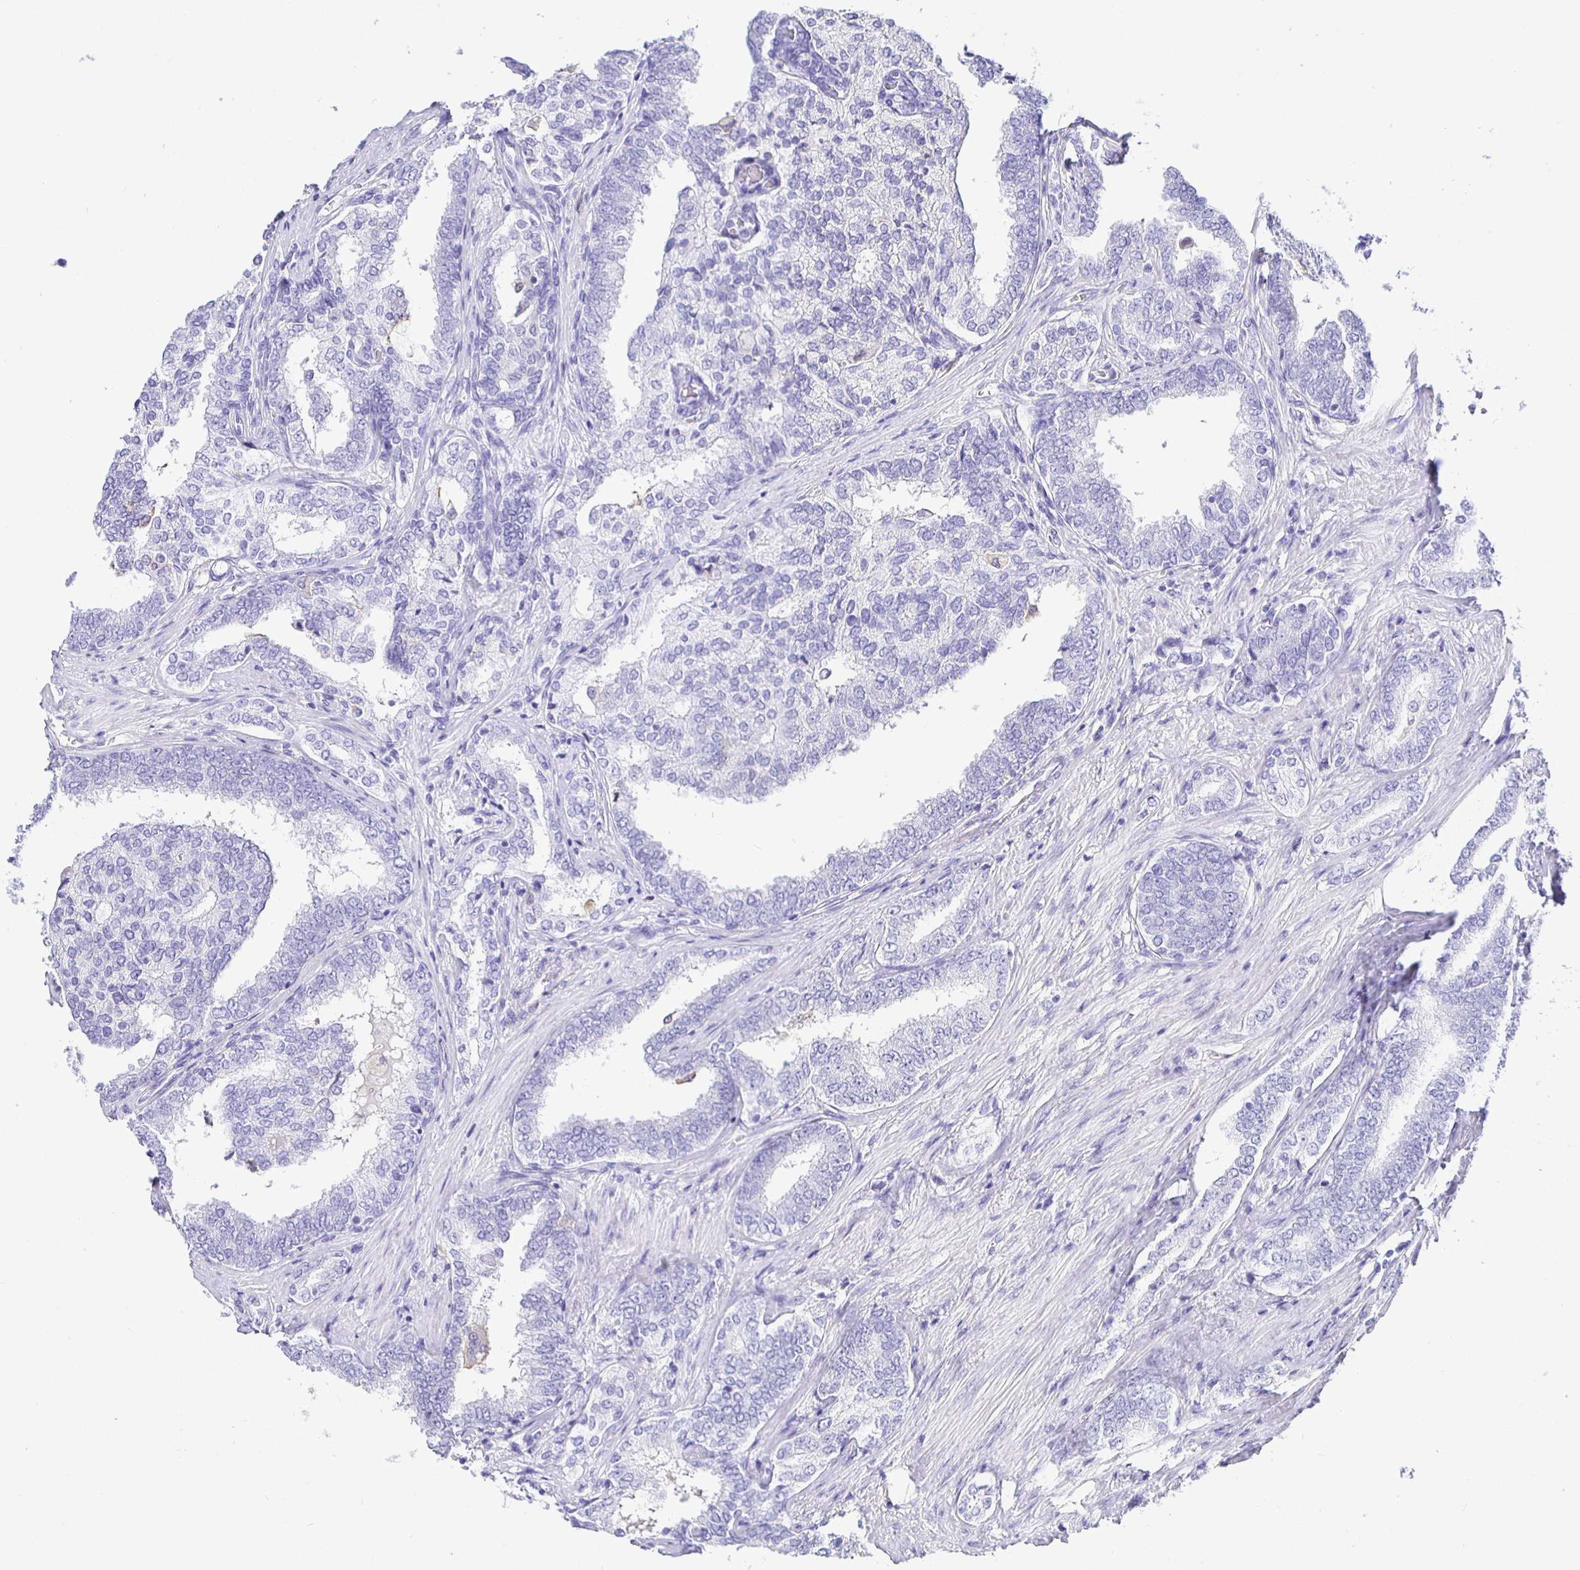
{"staining": {"intensity": "negative", "quantity": "none", "location": "none"}, "tissue": "prostate cancer", "cell_type": "Tumor cells", "image_type": "cancer", "snomed": [{"axis": "morphology", "description": "Adenocarcinoma, High grade"}, {"axis": "topography", "description": "Prostate"}], "caption": "The histopathology image shows no staining of tumor cells in adenocarcinoma (high-grade) (prostate). (DAB immunohistochemistry with hematoxylin counter stain).", "gene": "UMOD", "patient": {"sex": "male", "age": 72}}